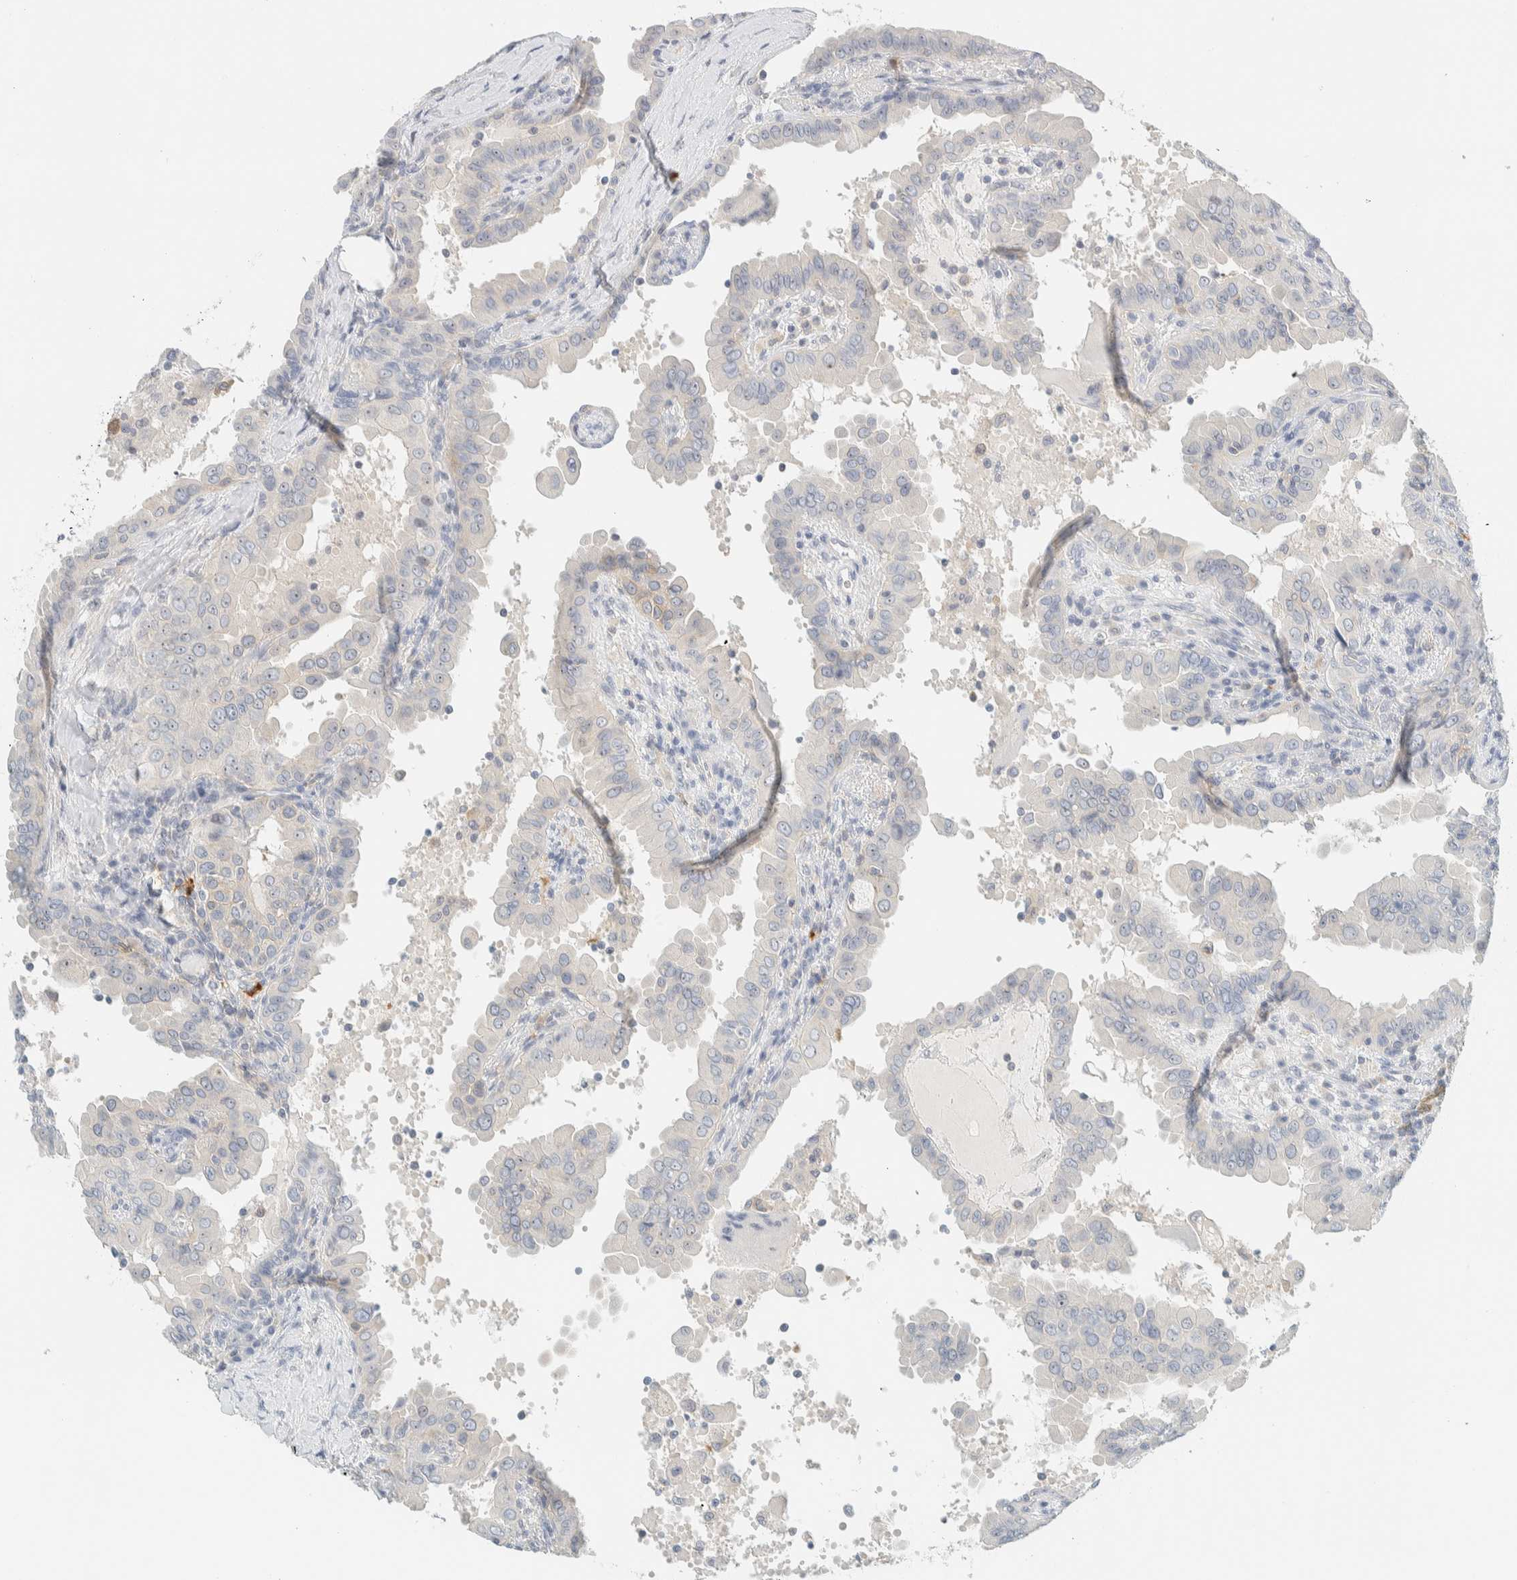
{"staining": {"intensity": "negative", "quantity": "none", "location": "none"}, "tissue": "thyroid cancer", "cell_type": "Tumor cells", "image_type": "cancer", "snomed": [{"axis": "morphology", "description": "Papillary adenocarcinoma, NOS"}, {"axis": "topography", "description": "Thyroid gland"}], "caption": "Tumor cells are negative for protein expression in human thyroid cancer (papillary adenocarcinoma). (DAB IHC with hematoxylin counter stain).", "gene": "NDE1", "patient": {"sex": "male", "age": 33}}